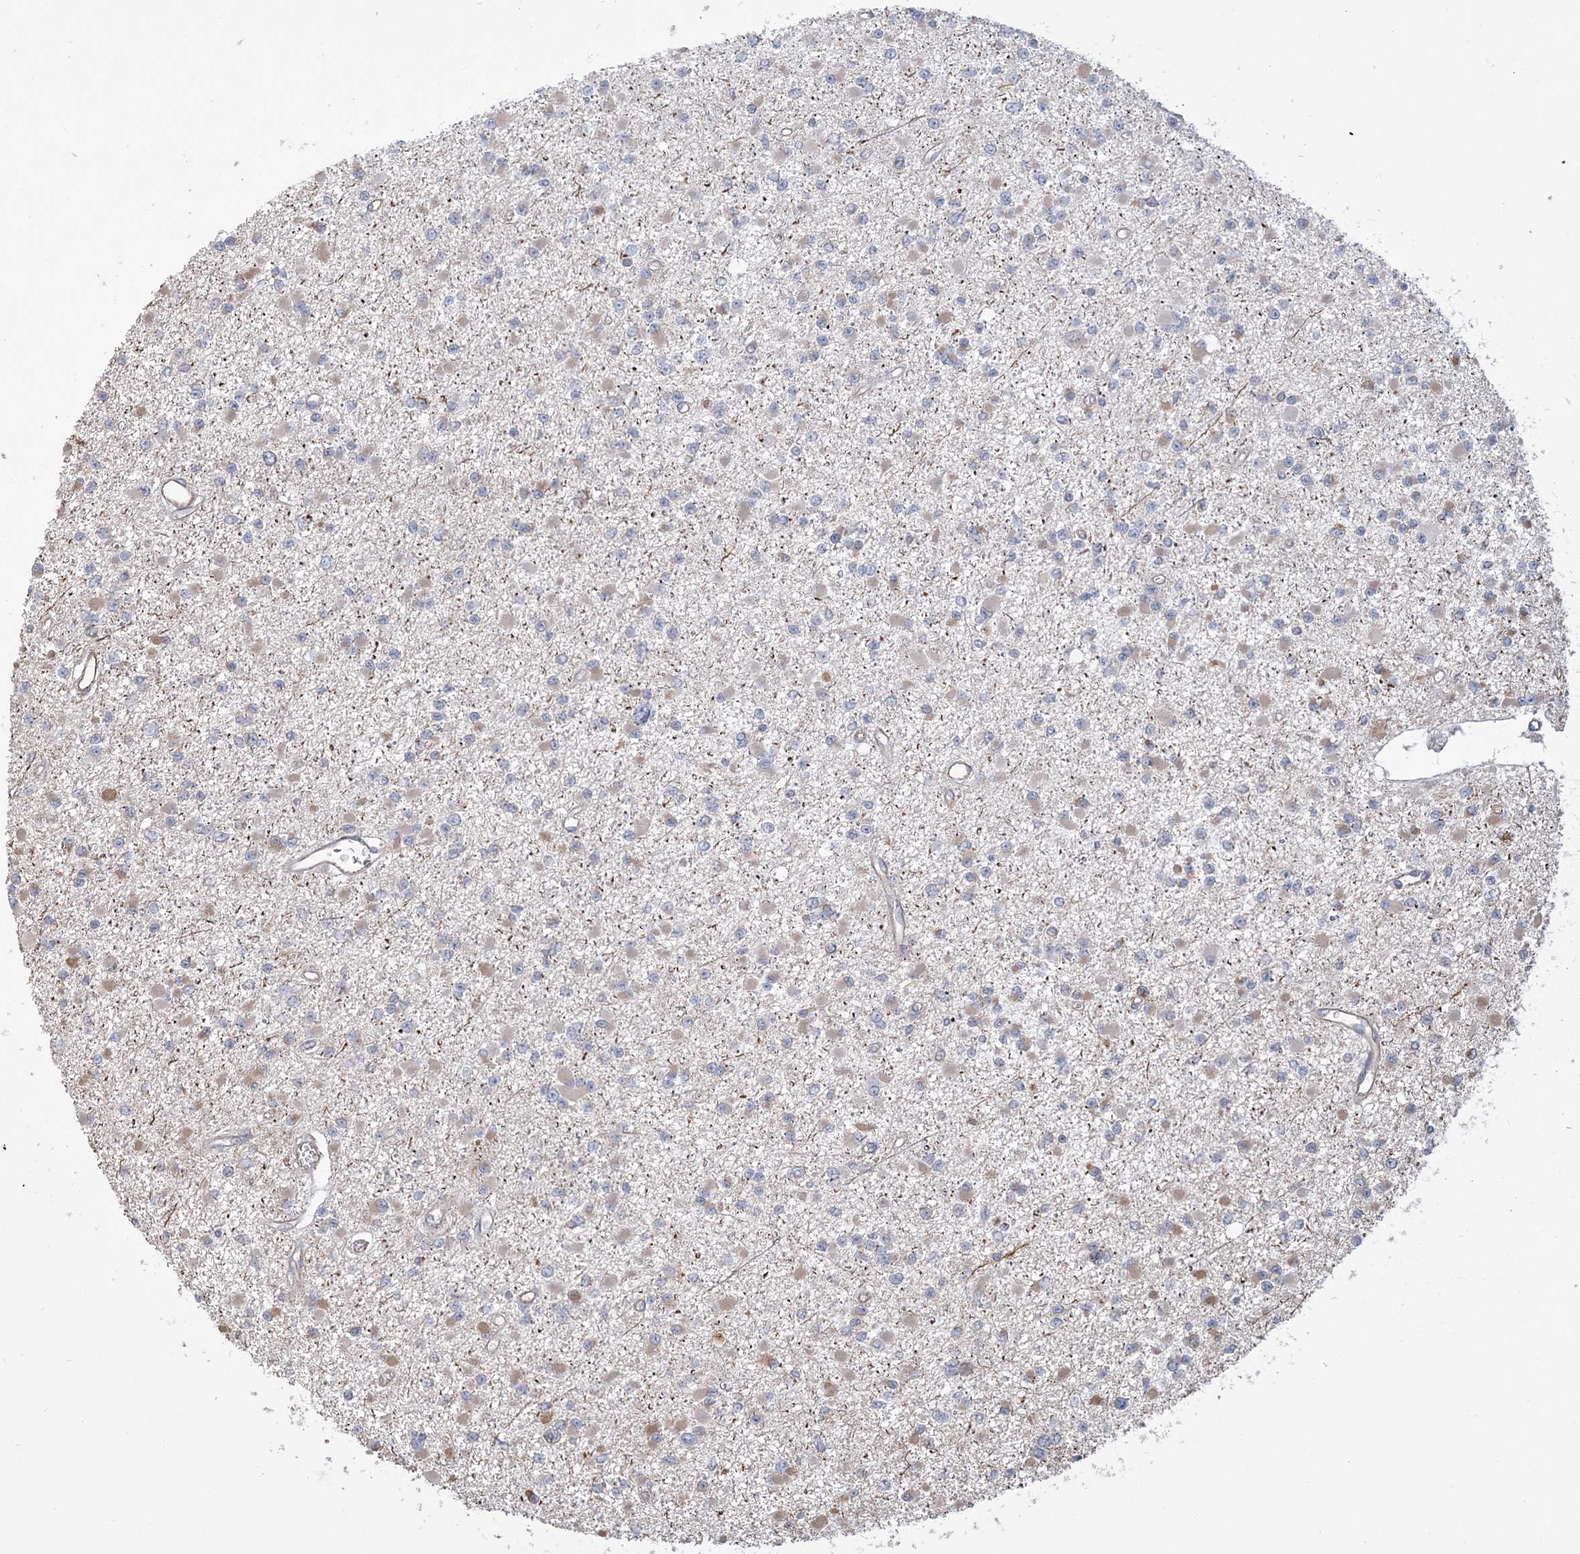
{"staining": {"intensity": "negative", "quantity": "none", "location": "none"}, "tissue": "glioma", "cell_type": "Tumor cells", "image_type": "cancer", "snomed": [{"axis": "morphology", "description": "Glioma, malignant, Low grade"}, {"axis": "topography", "description": "Brain"}], "caption": "Tumor cells show no significant positivity in low-grade glioma (malignant).", "gene": "ZNF821", "patient": {"sex": "female", "age": 22}}